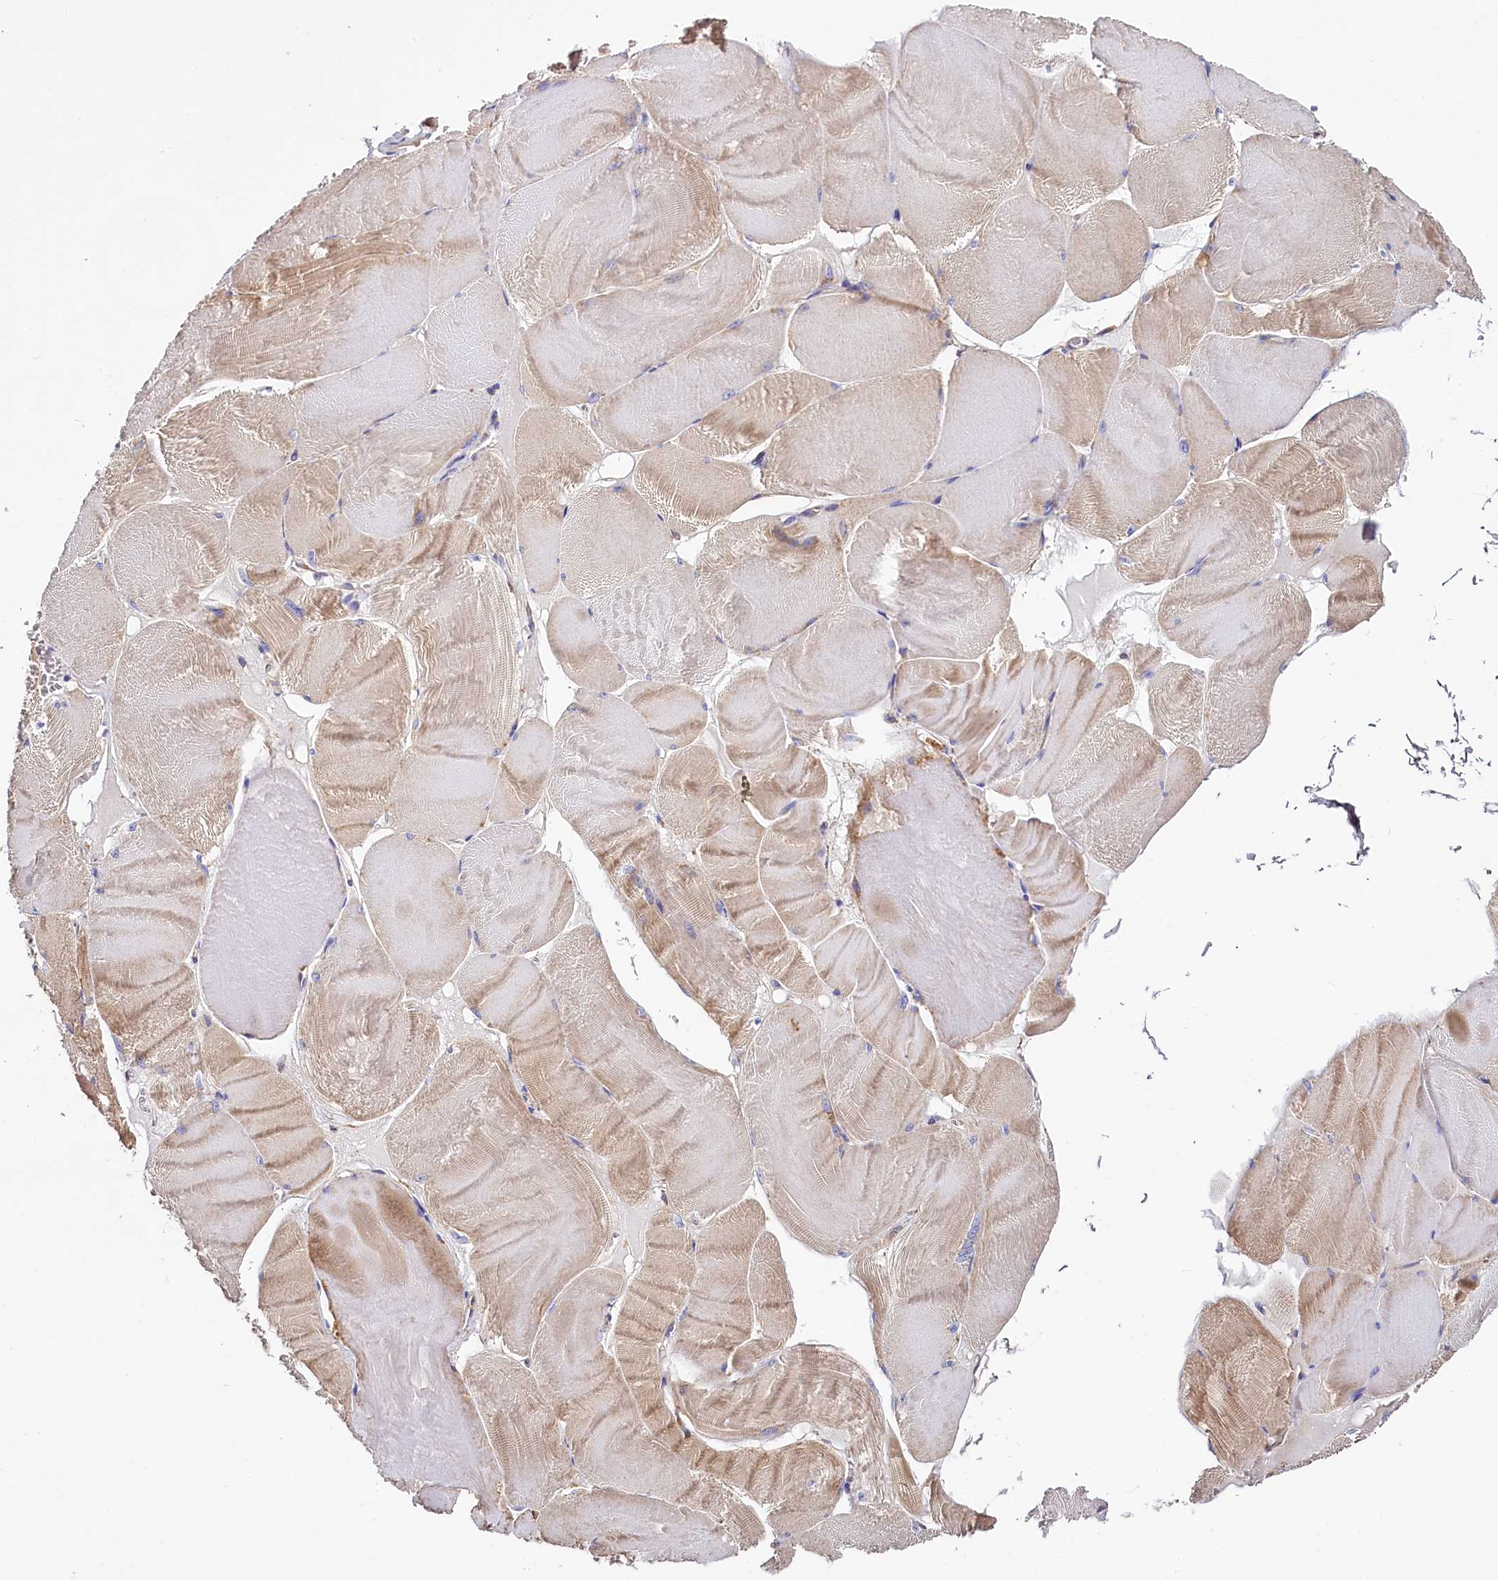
{"staining": {"intensity": "moderate", "quantity": "25%-75%", "location": "cytoplasmic/membranous"}, "tissue": "skeletal muscle", "cell_type": "Myocytes", "image_type": "normal", "snomed": [{"axis": "morphology", "description": "Normal tissue, NOS"}, {"axis": "morphology", "description": "Basal cell carcinoma"}, {"axis": "topography", "description": "Skeletal muscle"}], "caption": "Brown immunohistochemical staining in normal human skeletal muscle demonstrates moderate cytoplasmic/membranous expression in about 25%-75% of myocytes.", "gene": "NUDT15", "patient": {"sex": "female", "age": 64}}